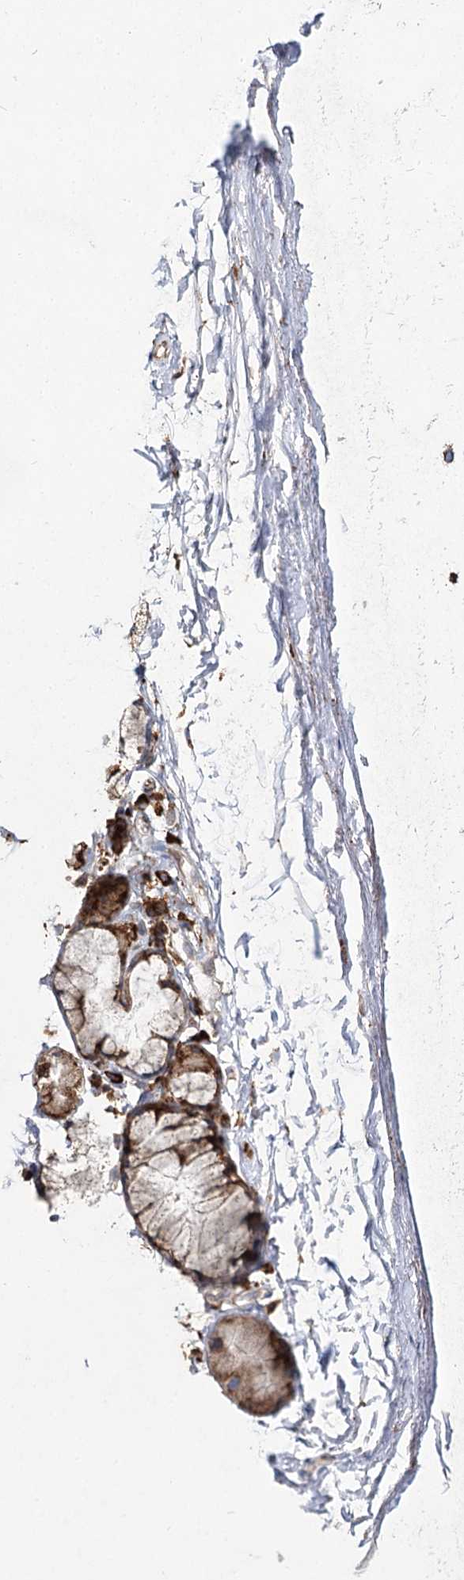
{"staining": {"intensity": "negative", "quantity": "none", "location": "none"}, "tissue": "adipose tissue", "cell_type": "Adipocytes", "image_type": "normal", "snomed": [{"axis": "morphology", "description": "Normal tissue, NOS"}, {"axis": "topography", "description": "Cartilage tissue"}, {"axis": "topography", "description": "Bronchus"}], "caption": "IHC photomicrograph of normal adipose tissue stained for a protein (brown), which exhibits no positivity in adipocytes.", "gene": "NHLRC2", "patient": {"sex": "female", "age": 73}}